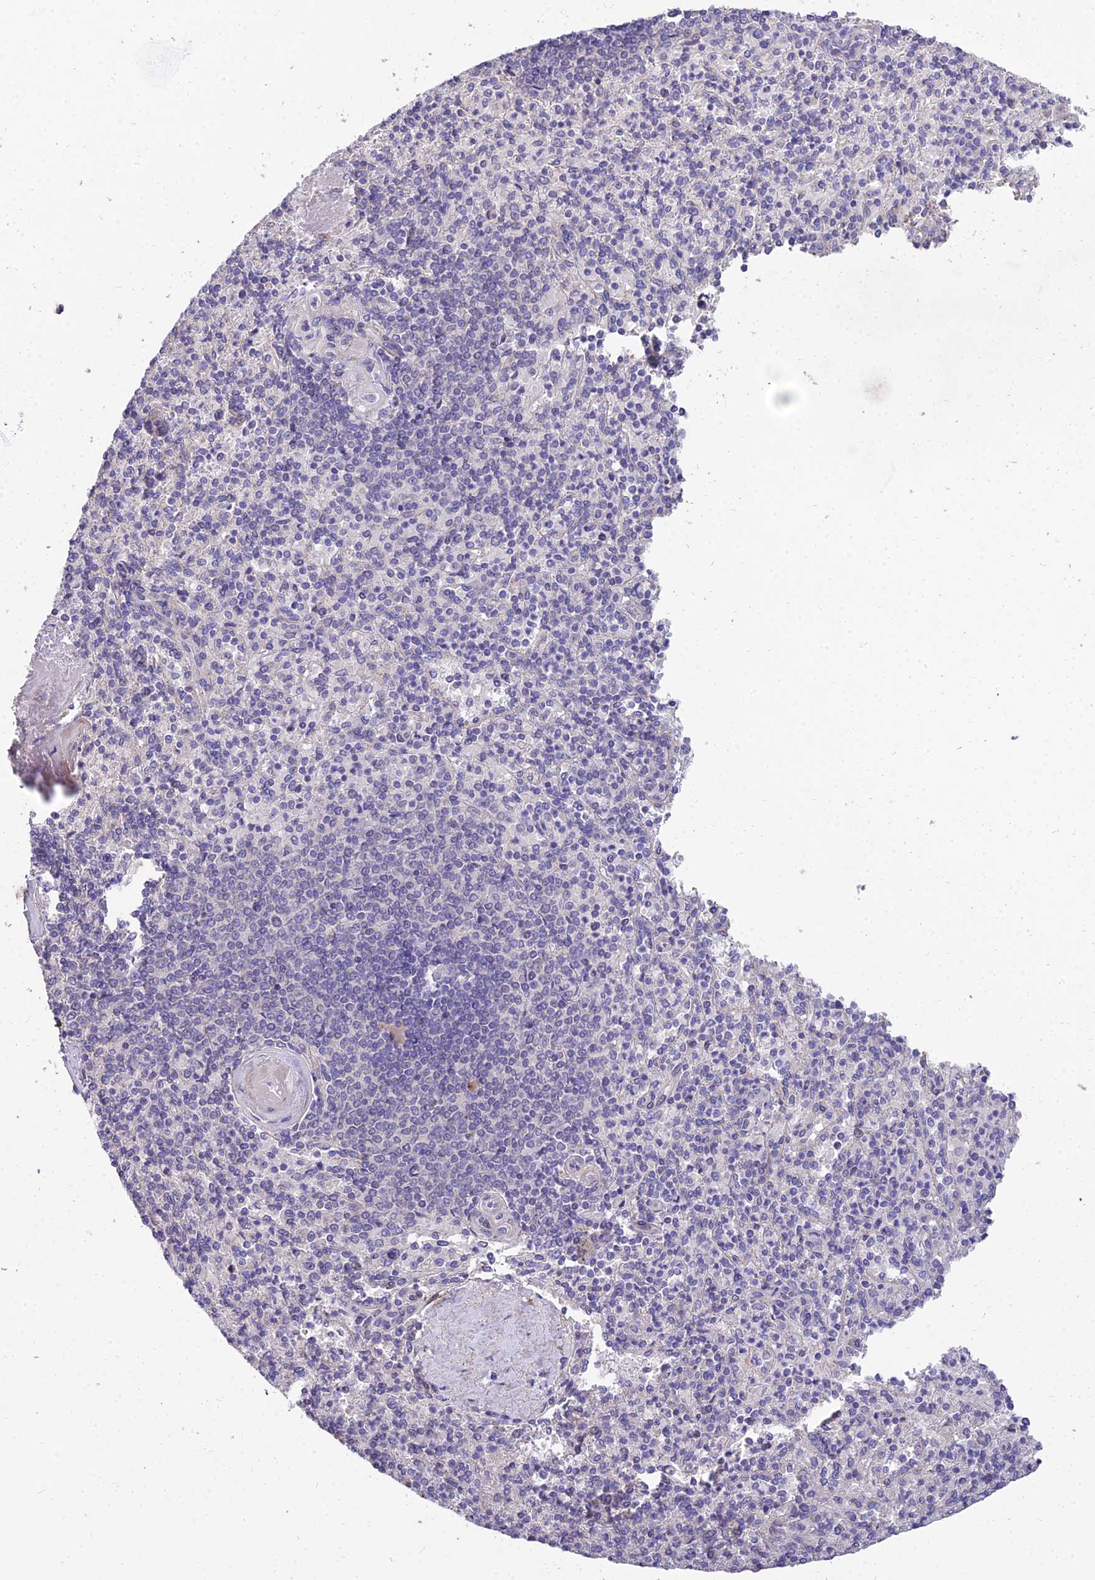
{"staining": {"intensity": "negative", "quantity": "none", "location": "none"}, "tissue": "spleen", "cell_type": "Cells in red pulp", "image_type": "normal", "snomed": [{"axis": "morphology", "description": "Normal tissue, NOS"}, {"axis": "topography", "description": "Spleen"}], "caption": "IHC histopathology image of unremarkable human spleen stained for a protein (brown), which exhibits no staining in cells in red pulp. The staining was performed using DAB (3,3'-diaminobenzidine) to visualize the protein expression in brown, while the nuclei were stained in blue with hematoxylin (Magnification: 20x).", "gene": "ARL8A", "patient": {"sex": "male", "age": 82}}